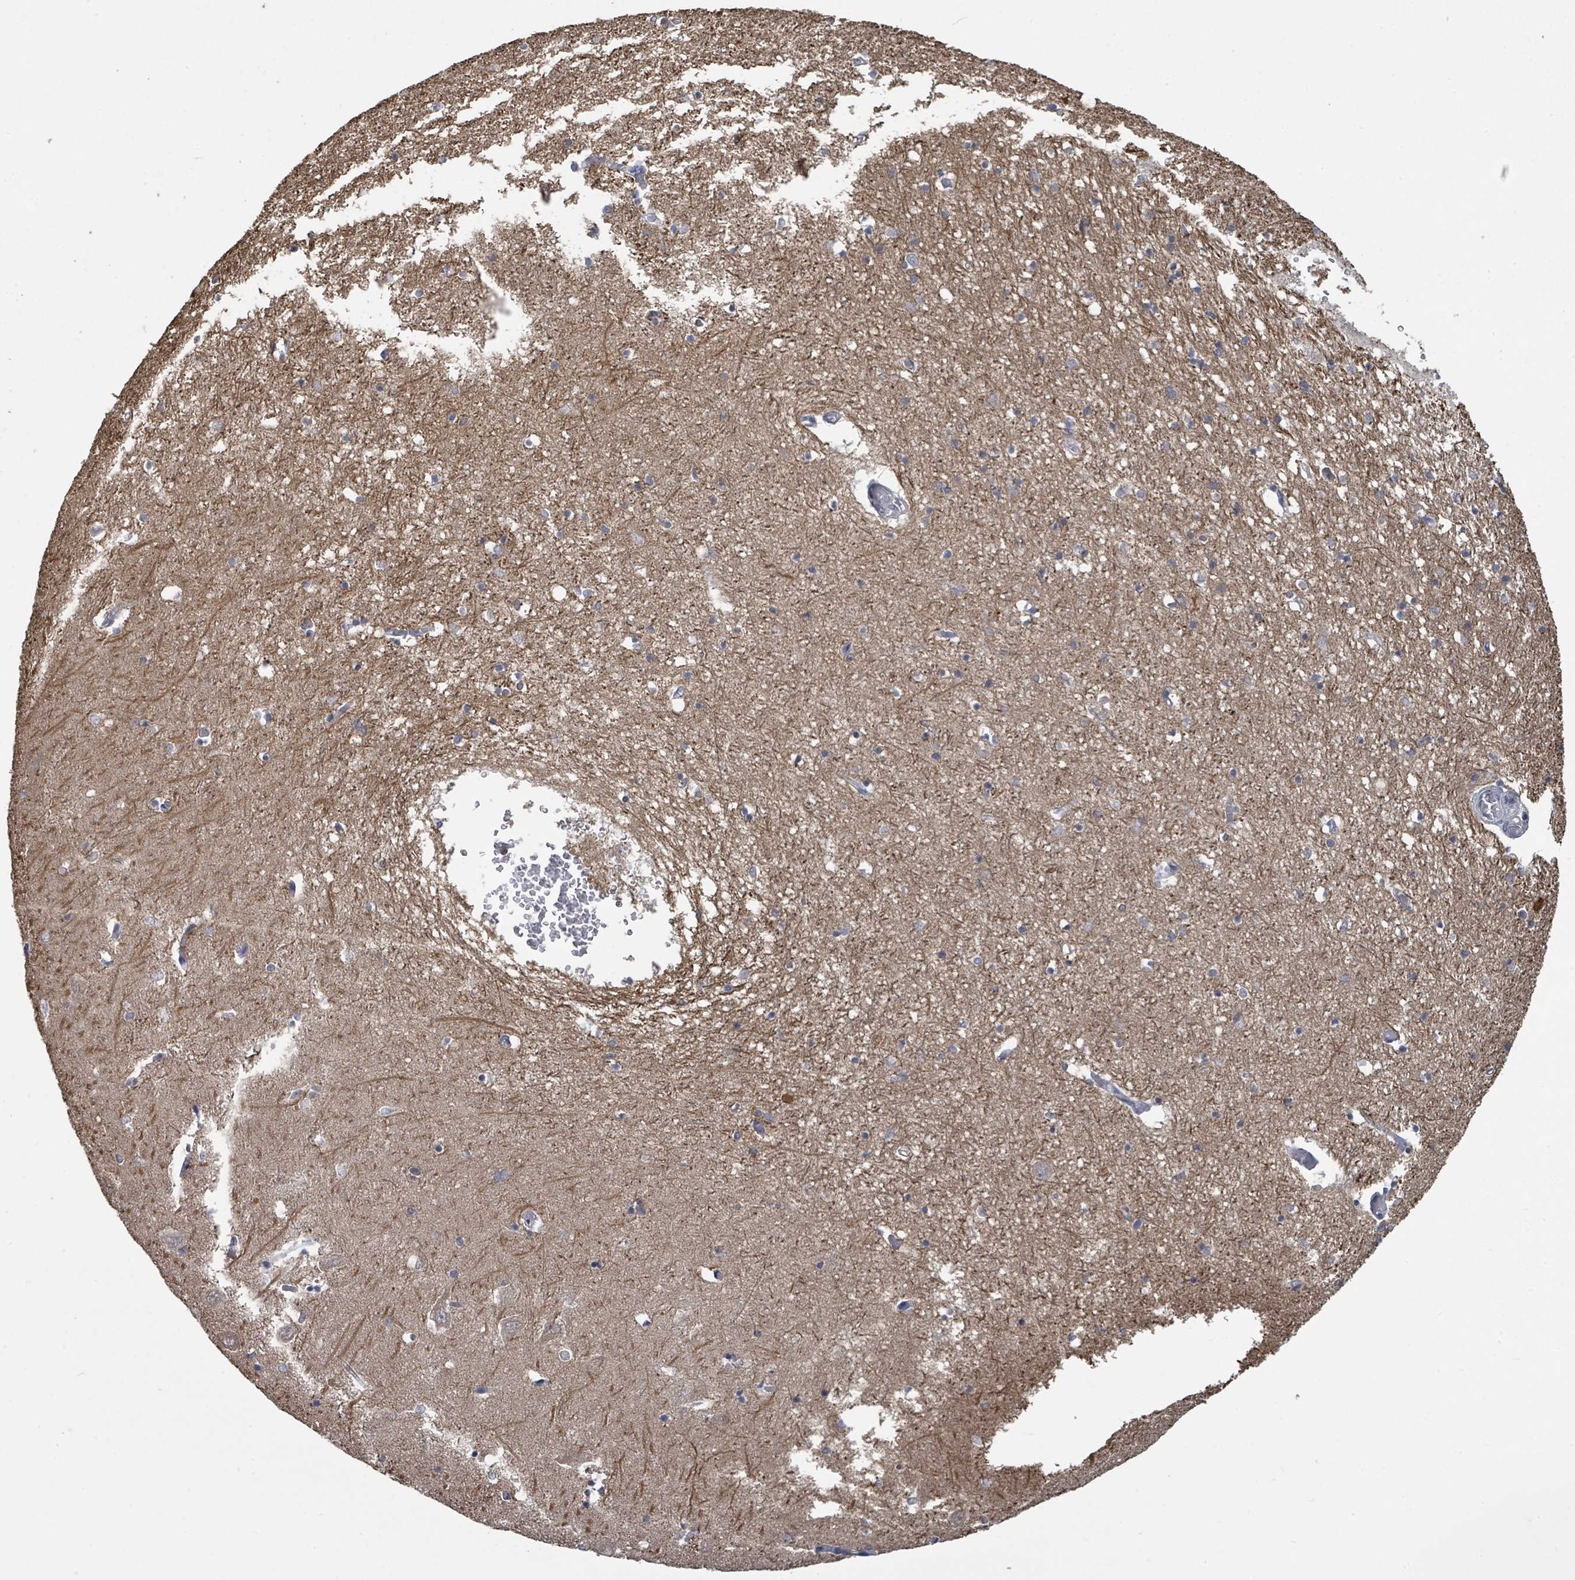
{"staining": {"intensity": "weak", "quantity": "<25%", "location": "cytoplasmic/membranous"}, "tissue": "hippocampus", "cell_type": "Glial cells", "image_type": "normal", "snomed": [{"axis": "morphology", "description": "Normal tissue, NOS"}, {"axis": "topography", "description": "Hippocampus"}], "caption": "DAB immunohistochemical staining of normal human hippocampus exhibits no significant expression in glial cells. (DAB immunohistochemistry, high magnification).", "gene": "SLC9A7", "patient": {"sex": "male", "age": 70}}